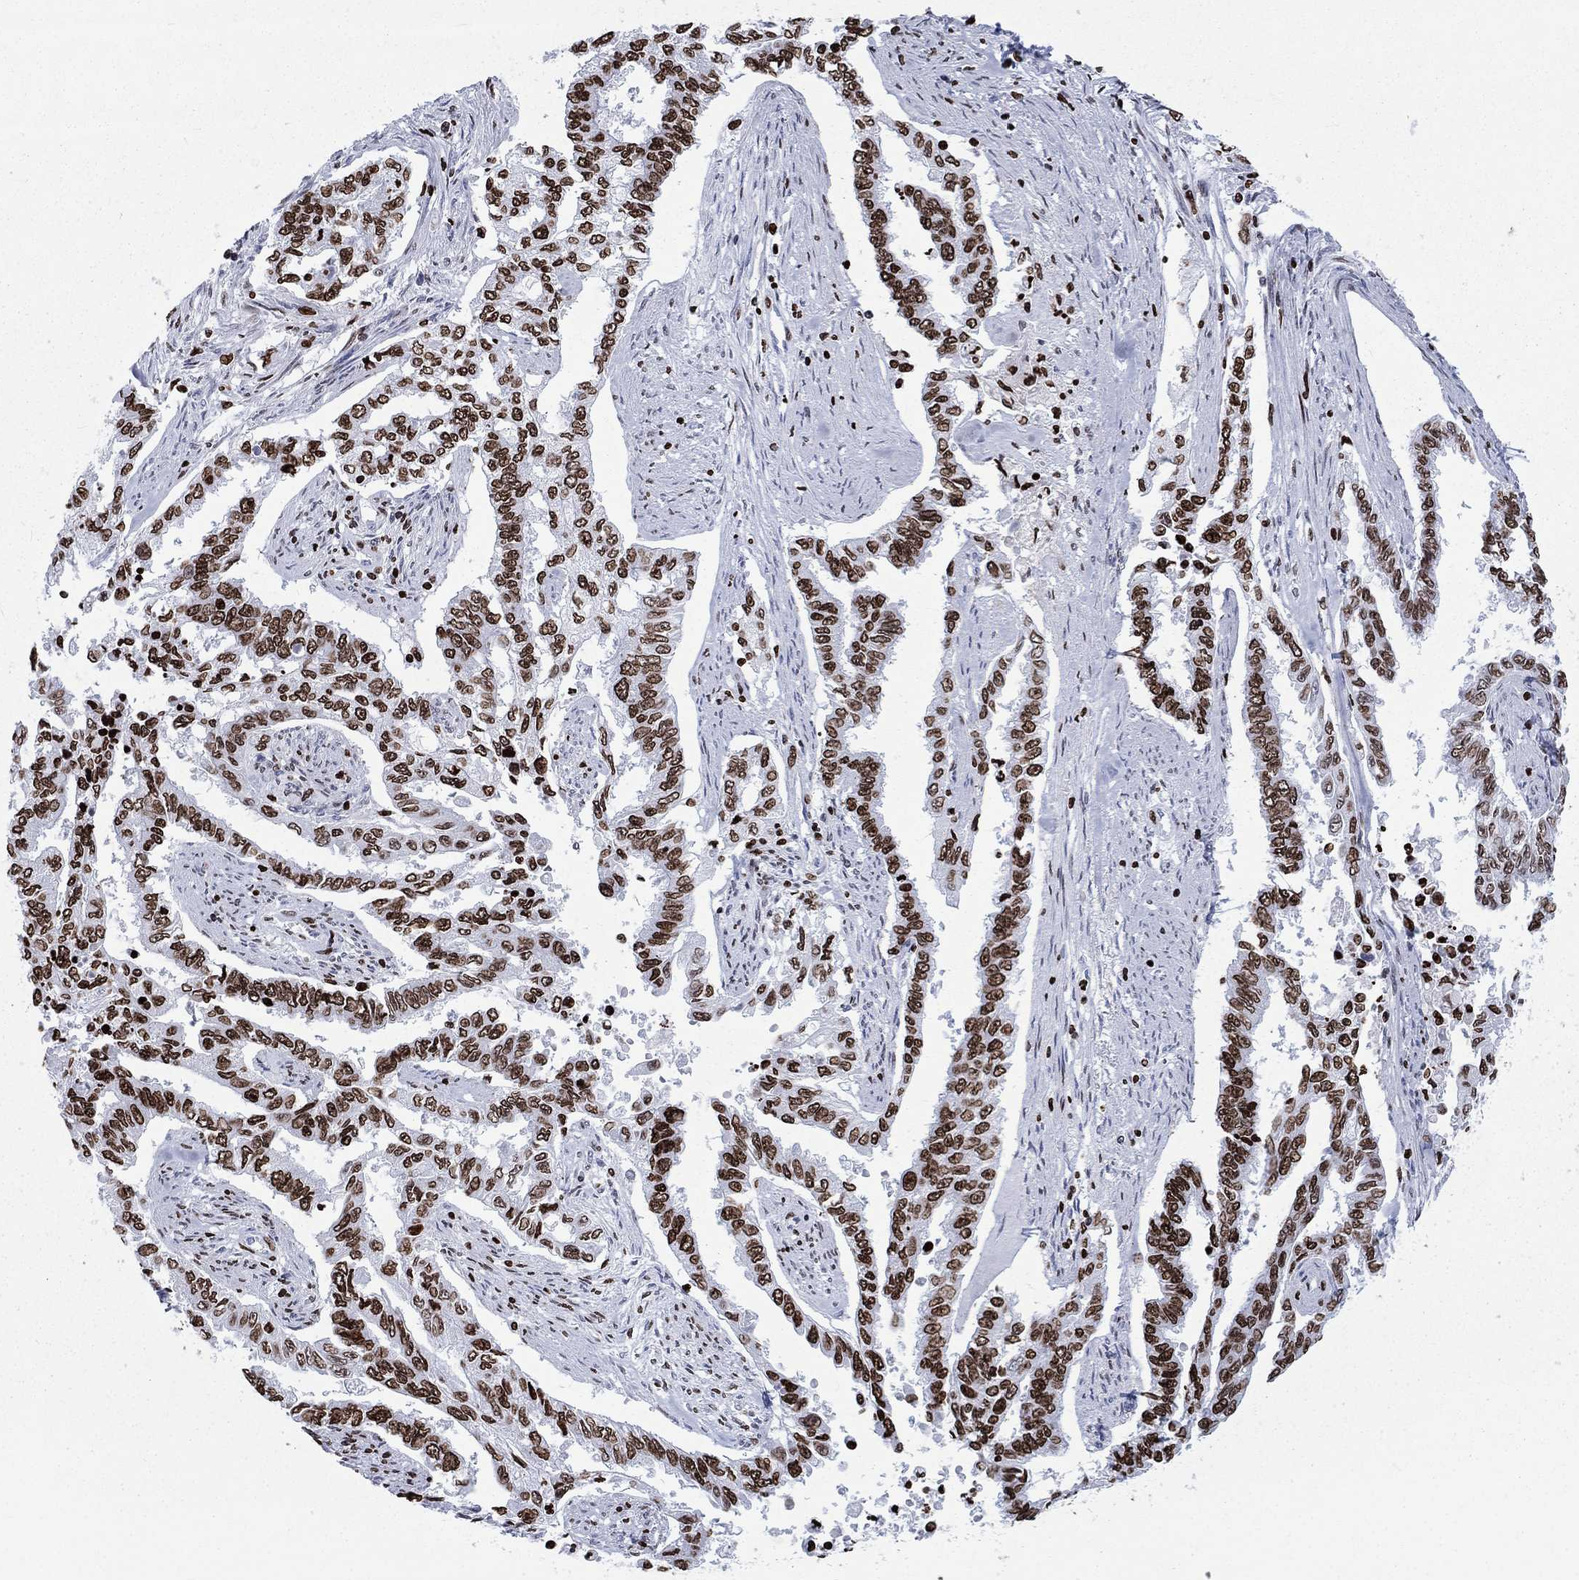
{"staining": {"intensity": "strong", "quantity": ">75%", "location": "nuclear"}, "tissue": "endometrial cancer", "cell_type": "Tumor cells", "image_type": "cancer", "snomed": [{"axis": "morphology", "description": "Adenocarcinoma, NOS"}, {"axis": "topography", "description": "Uterus"}], "caption": "High-magnification brightfield microscopy of endometrial cancer (adenocarcinoma) stained with DAB (brown) and counterstained with hematoxylin (blue). tumor cells exhibit strong nuclear staining is appreciated in about>75% of cells.", "gene": "H1-5", "patient": {"sex": "female", "age": 59}}